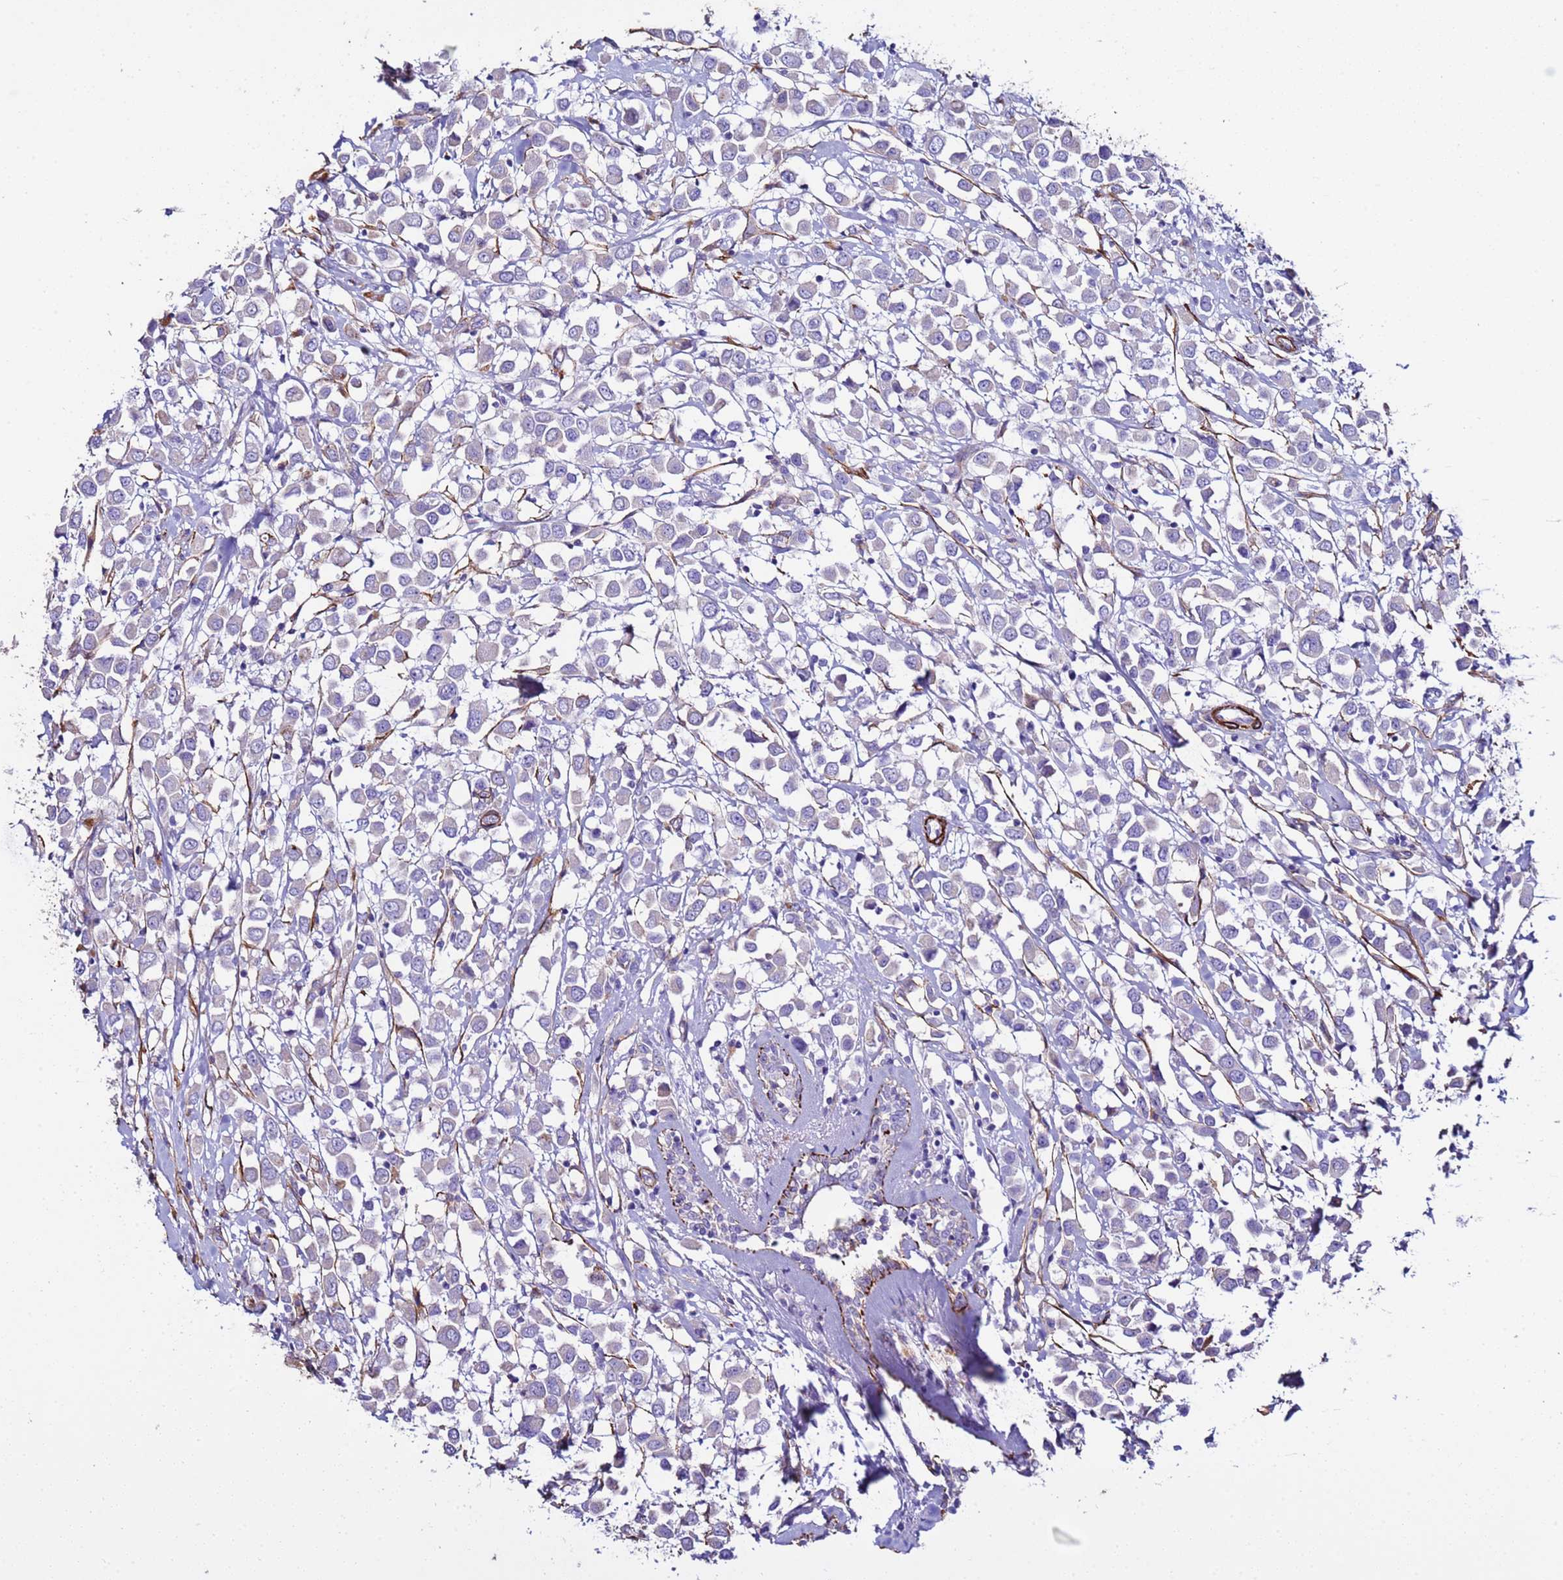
{"staining": {"intensity": "negative", "quantity": "none", "location": "none"}, "tissue": "breast cancer", "cell_type": "Tumor cells", "image_type": "cancer", "snomed": [{"axis": "morphology", "description": "Duct carcinoma"}, {"axis": "topography", "description": "Breast"}], "caption": "This is a micrograph of immunohistochemistry staining of breast intraductal carcinoma, which shows no expression in tumor cells. Nuclei are stained in blue.", "gene": "RABL2B", "patient": {"sex": "female", "age": 61}}